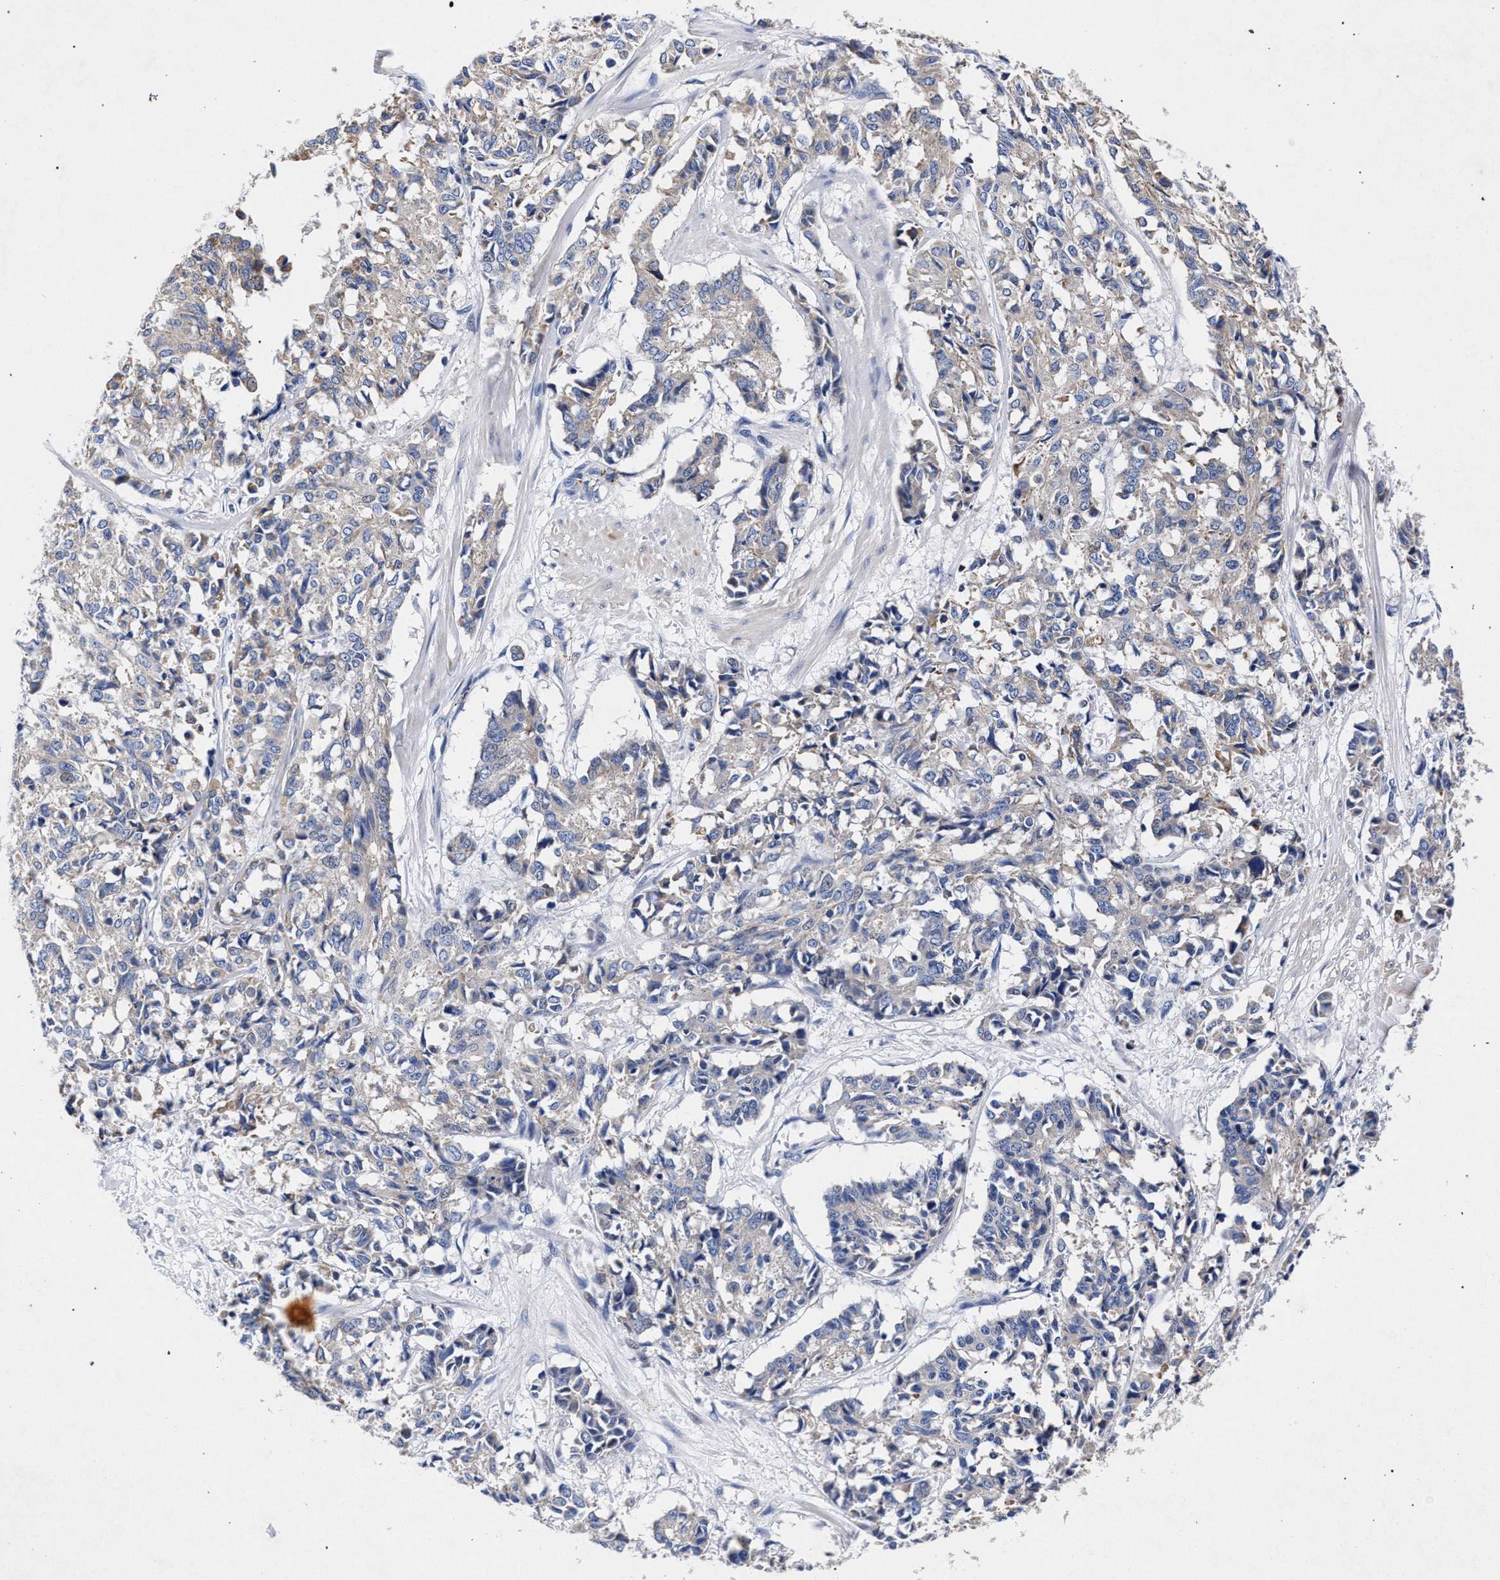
{"staining": {"intensity": "negative", "quantity": "none", "location": "none"}, "tissue": "cervical cancer", "cell_type": "Tumor cells", "image_type": "cancer", "snomed": [{"axis": "morphology", "description": "Squamous cell carcinoma, NOS"}, {"axis": "topography", "description": "Cervix"}], "caption": "Protein analysis of cervical cancer displays no significant expression in tumor cells.", "gene": "HSD17B14", "patient": {"sex": "female", "age": 35}}